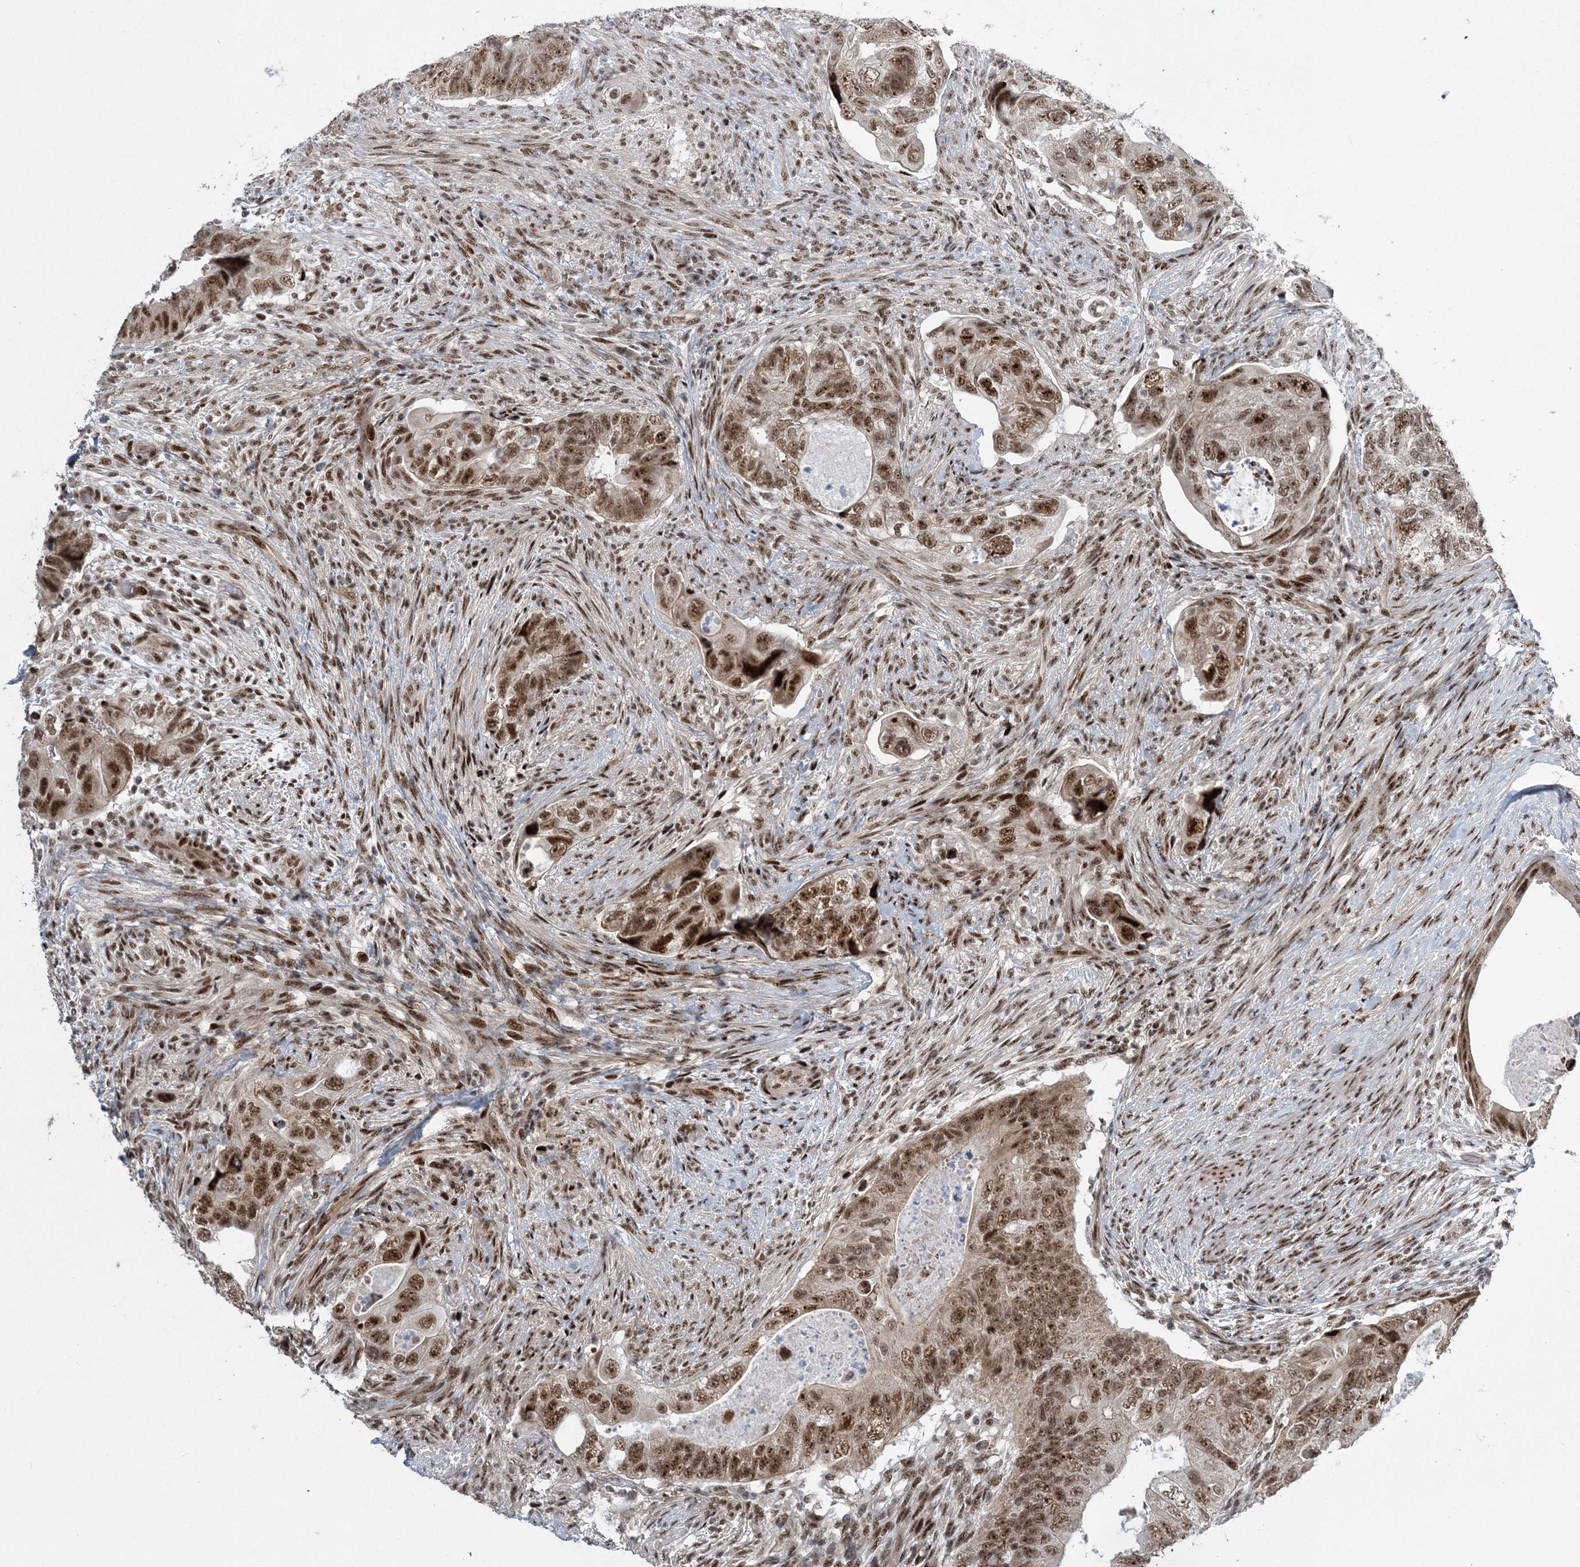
{"staining": {"intensity": "moderate", "quantity": ">75%", "location": "nuclear"}, "tissue": "colorectal cancer", "cell_type": "Tumor cells", "image_type": "cancer", "snomed": [{"axis": "morphology", "description": "Adenocarcinoma, NOS"}, {"axis": "topography", "description": "Rectum"}], "caption": "Human adenocarcinoma (colorectal) stained for a protein (brown) exhibits moderate nuclear positive staining in about >75% of tumor cells.", "gene": "CWC22", "patient": {"sex": "male", "age": 63}}